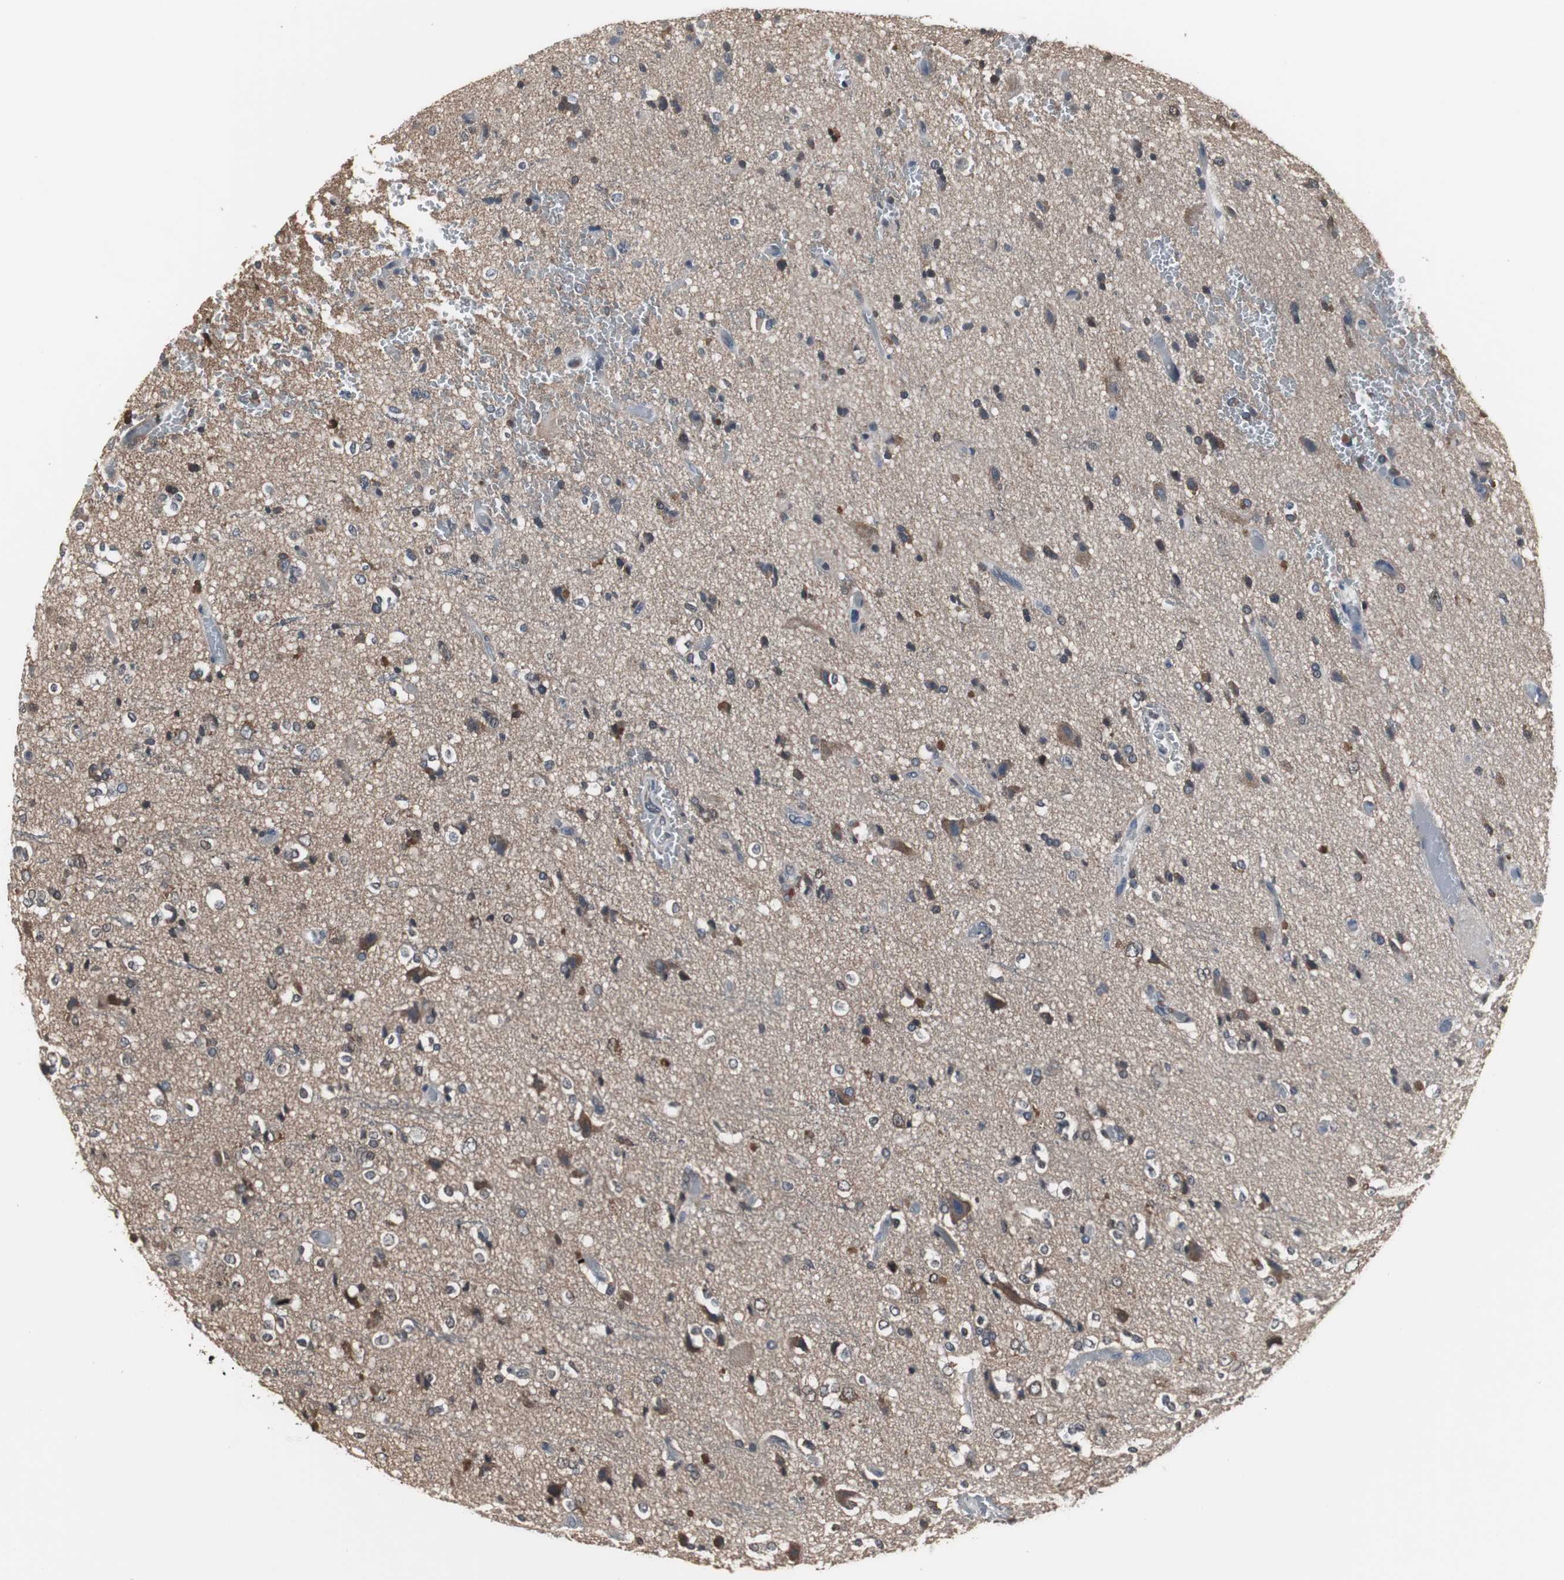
{"staining": {"intensity": "strong", "quantity": "25%-75%", "location": "cytoplasmic/membranous"}, "tissue": "glioma", "cell_type": "Tumor cells", "image_type": "cancer", "snomed": [{"axis": "morphology", "description": "Glioma, malignant, High grade"}, {"axis": "topography", "description": "Brain"}], "caption": "About 25%-75% of tumor cells in malignant high-grade glioma show strong cytoplasmic/membranous protein expression as visualized by brown immunohistochemical staining.", "gene": "ZSCAN22", "patient": {"sex": "male", "age": 47}}